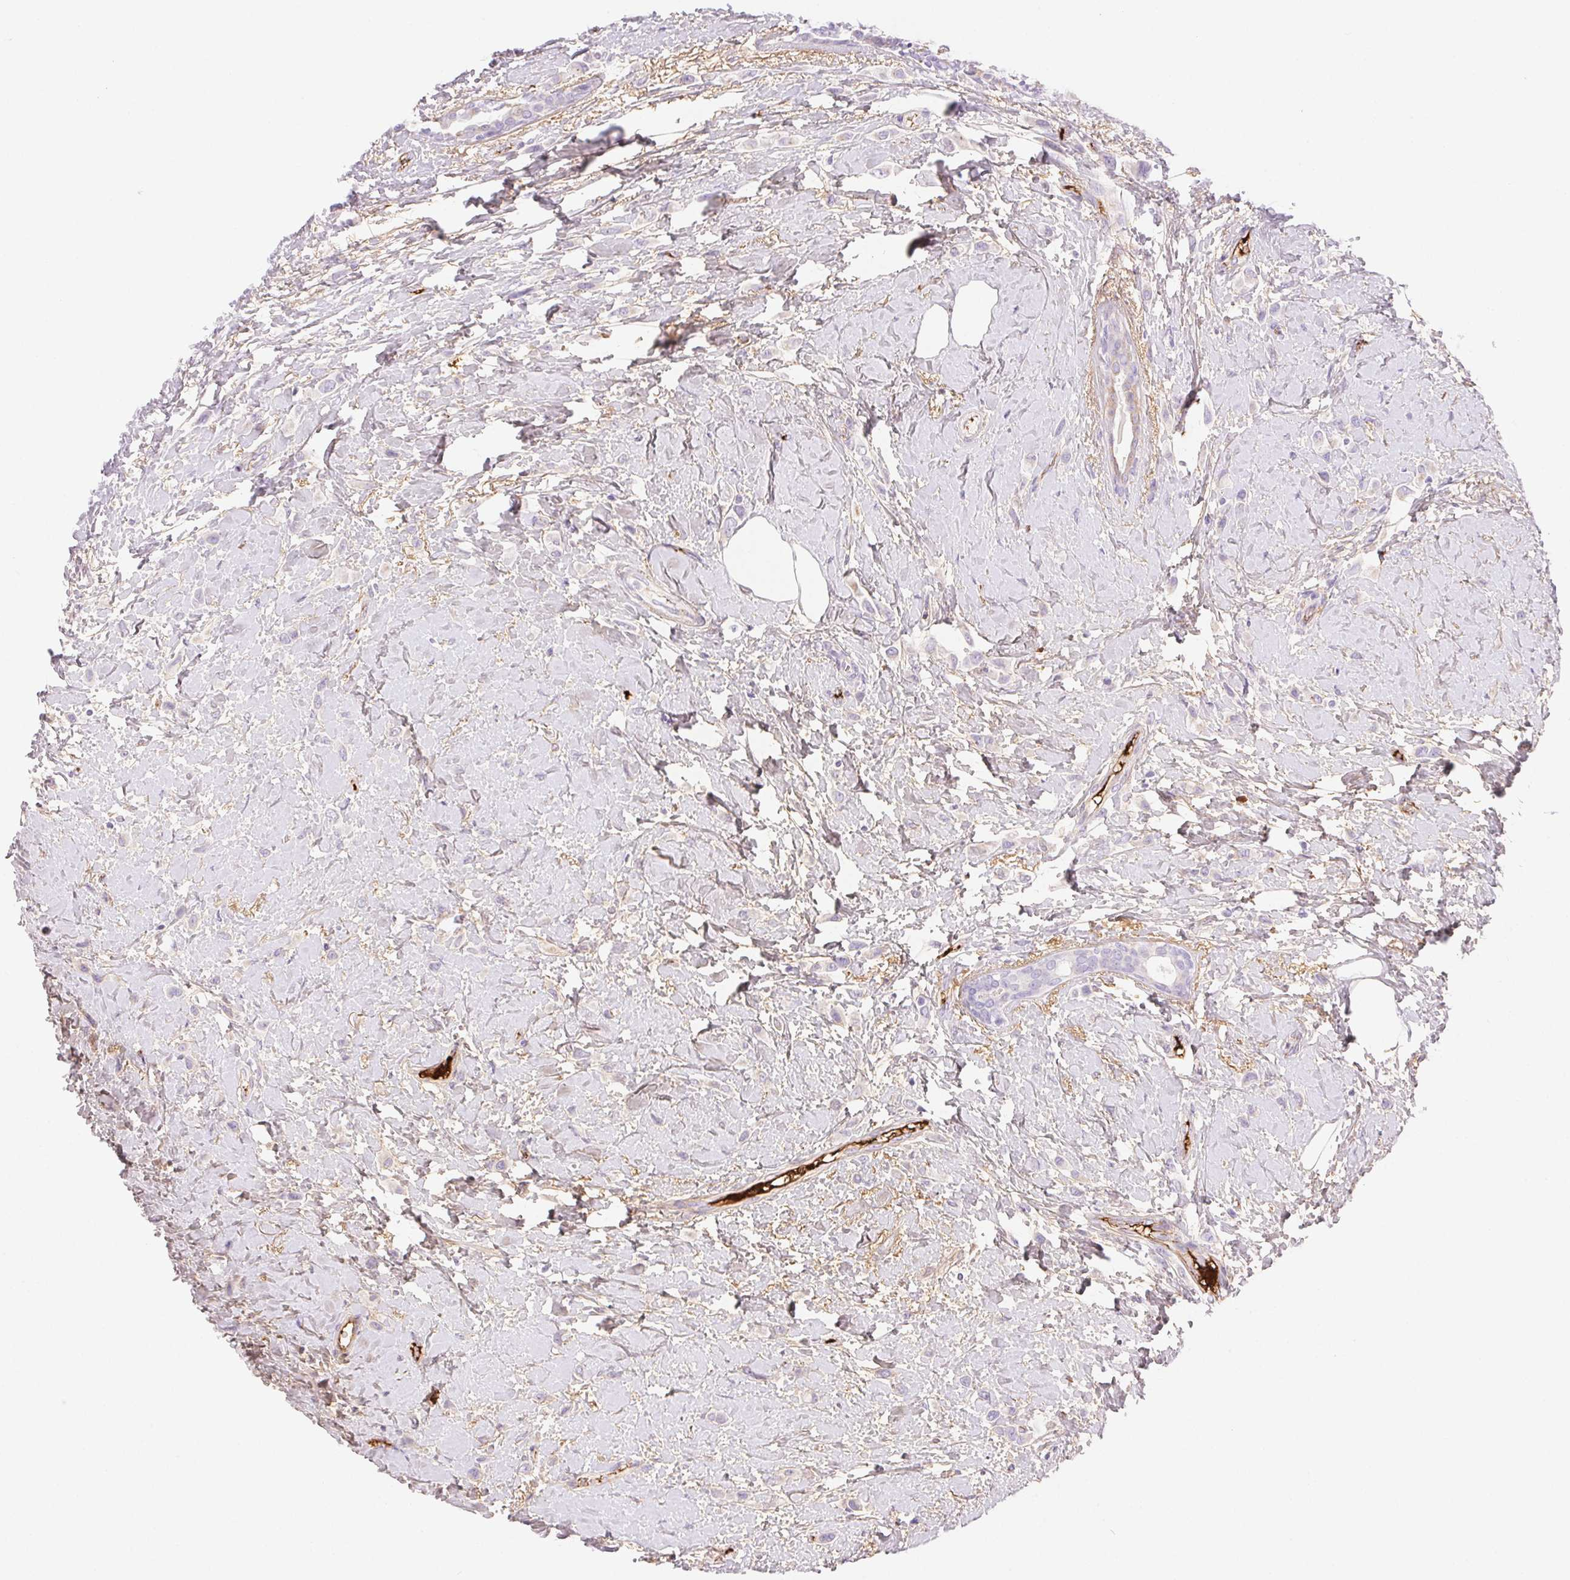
{"staining": {"intensity": "negative", "quantity": "none", "location": "none"}, "tissue": "breast cancer", "cell_type": "Tumor cells", "image_type": "cancer", "snomed": [{"axis": "morphology", "description": "Lobular carcinoma"}, {"axis": "topography", "description": "Breast"}], "caption": "This is a photomicrograph of immunohistochemistry (IHC) staining of breast cancer (lobular carcinoma), which shows no staining in tumor cells. (DAB immunohistochemistry with hematoxylin counter stain).", "gene": "FGA", "patient": {"sex": "female", "age": 66}}